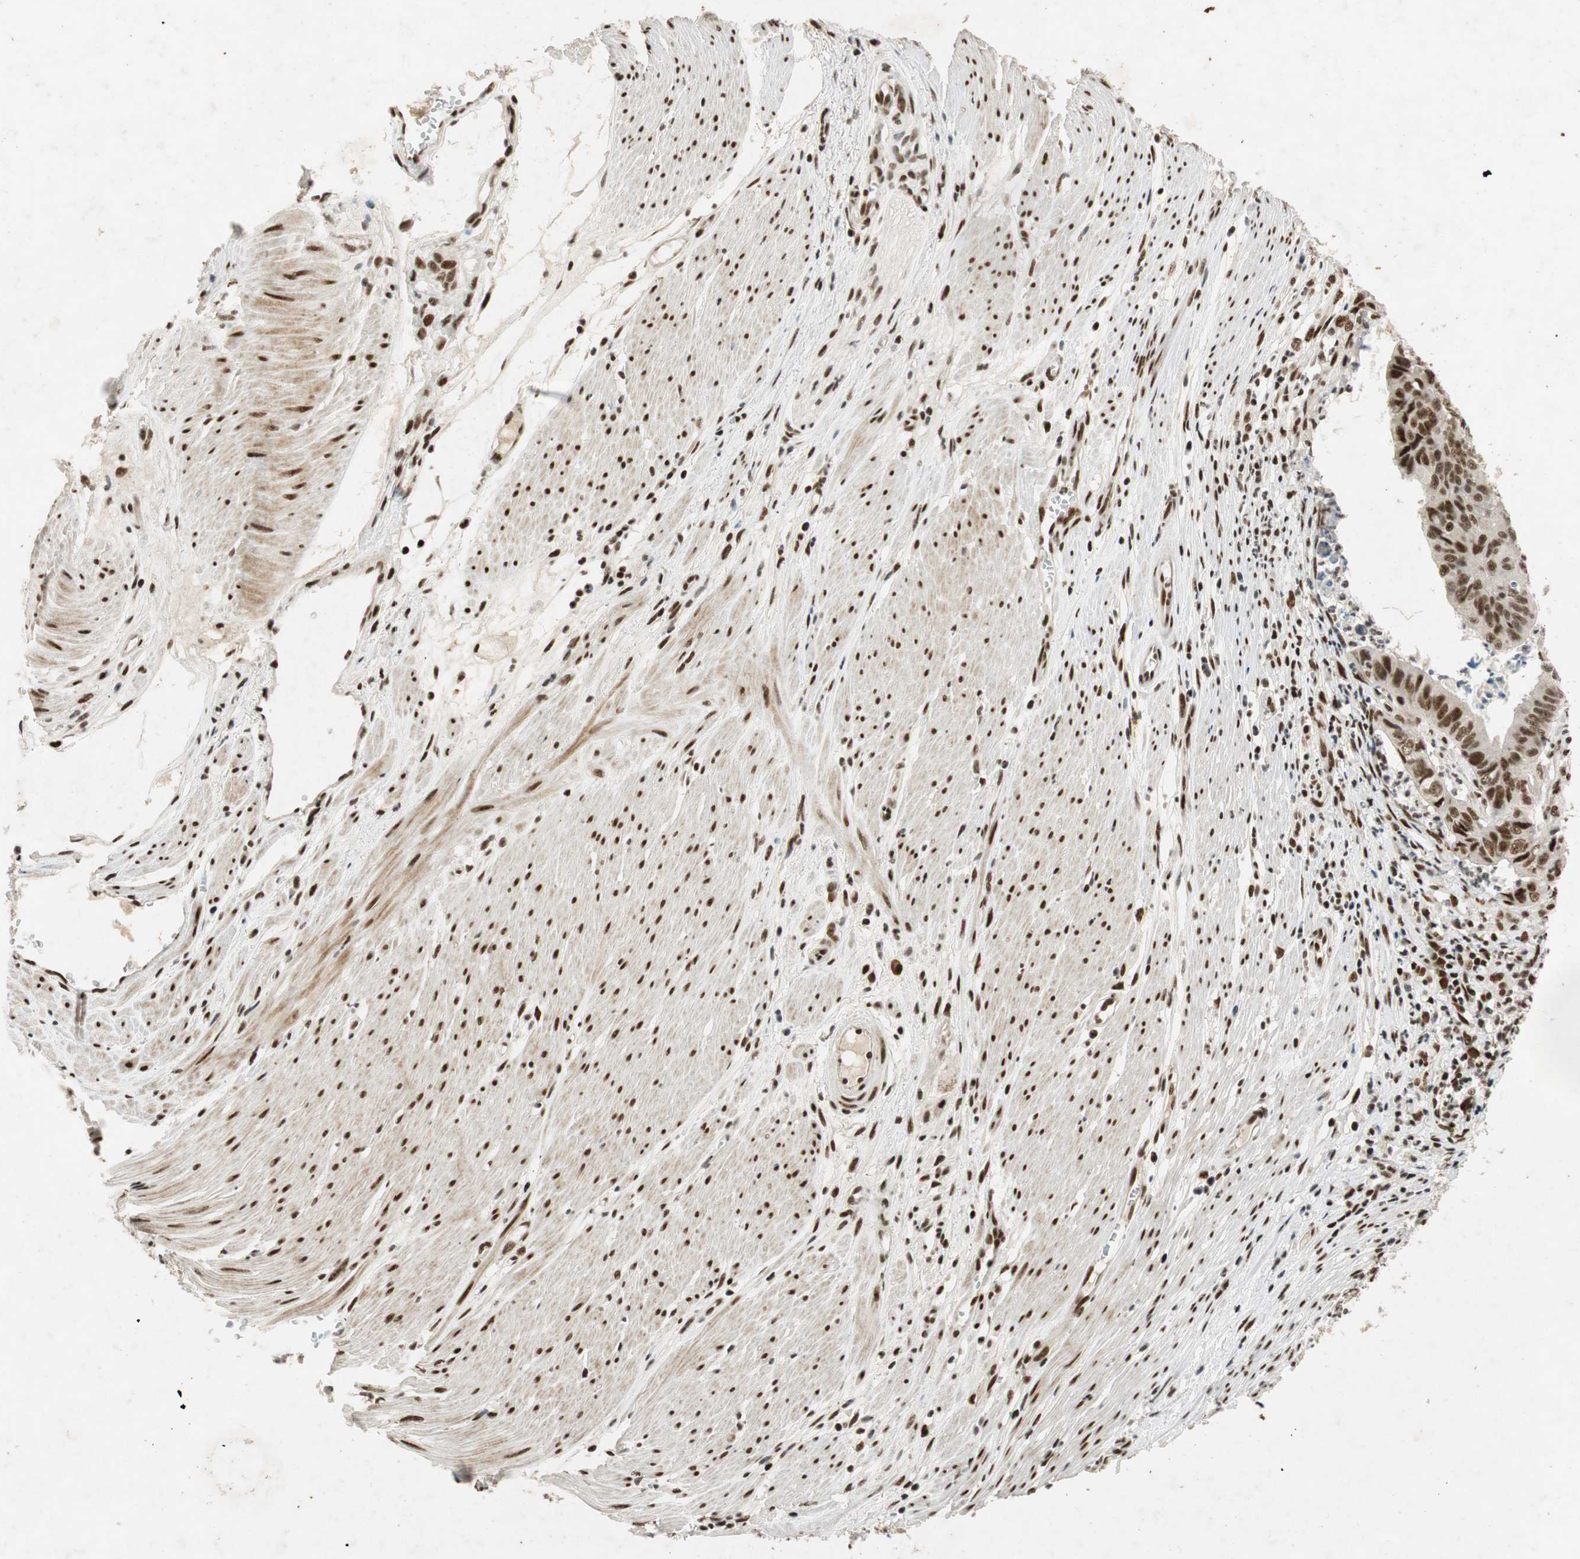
{"staining": {"intensity": "strong", "quantity": ">75%", "location": "nuclear"}, "tissue": "stomach cancer", "cell_type": "Tumor cells", "image_type": "cancer", "snomed": [{"axis": "morphology", "description": "Adenocarcinoma, NOS"}, {"axis": "topography", "description": "Stomach, lower"}], "caption": "High-magnification brightfield microscopy of stomach adenocarcinoma stained with DAB (3,3'-diaminobenzidine) (brown) and counterstained with hematoxylin (blue). tumor cells exhibit strong nuclear staining is identified in approximately>75% of cells.", "gene": "NCBP3", "patient": {"sex": "male", "age": 77}}